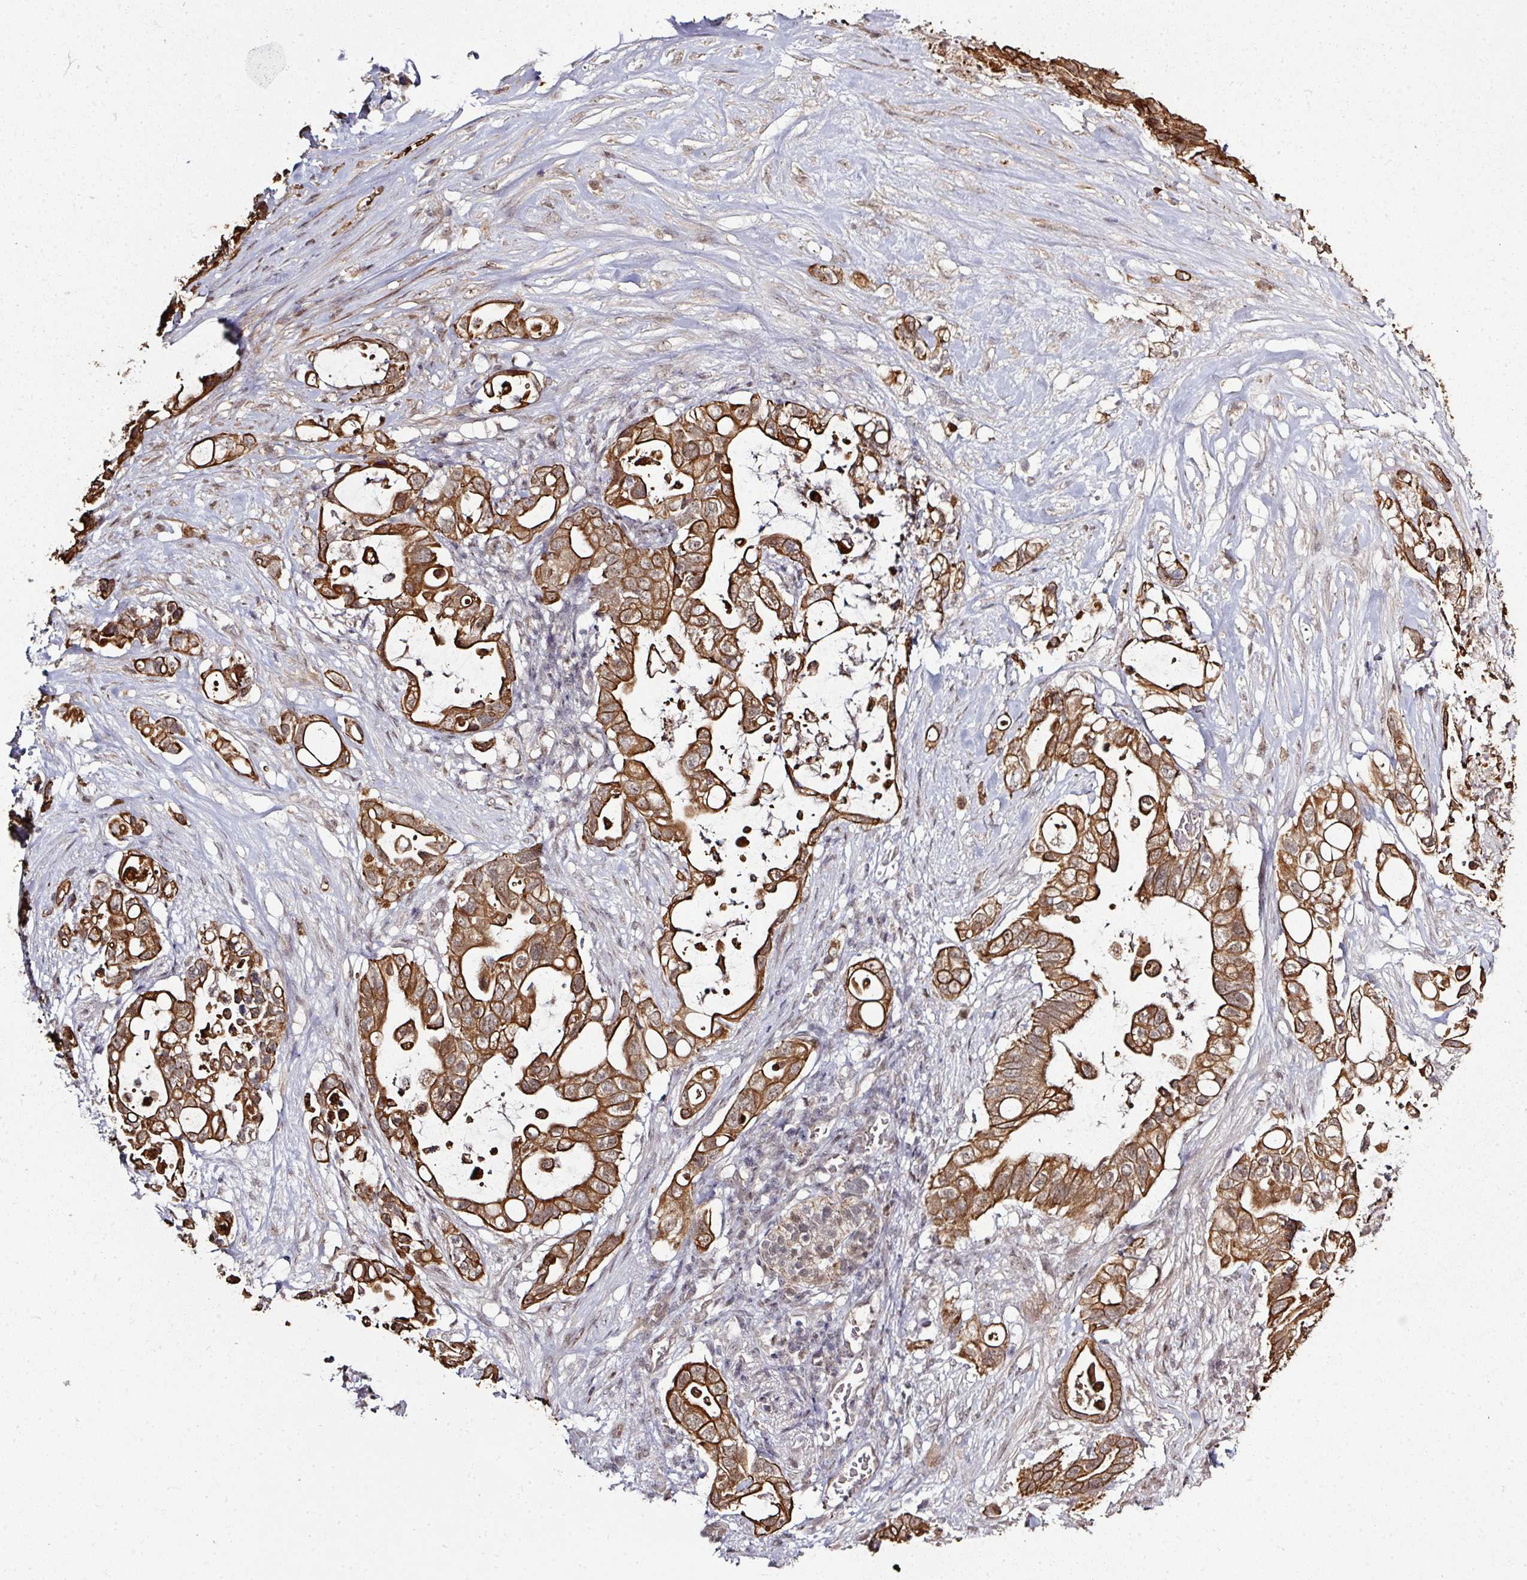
{"staining": {"intensity": "strong", "quantity": ">75%", "location": "cytoplasmic/membranous"}, "tissue": "pancreatic cancer", "cell_type": "Tumor cells", "image_type": "cancer", "snomed": [{"axis": "morphology", "description": "Adenocarcinoma, NOS"}, {"axis": "topography", "description": "Pancreas"}], "caption": "Human pancreatic cancer (adenocarcinoma) stained with a protein marker shows strong staining in tumor cells.", "gene": "GTF2H3", "patient": {"sex": "female", "age": 72}}